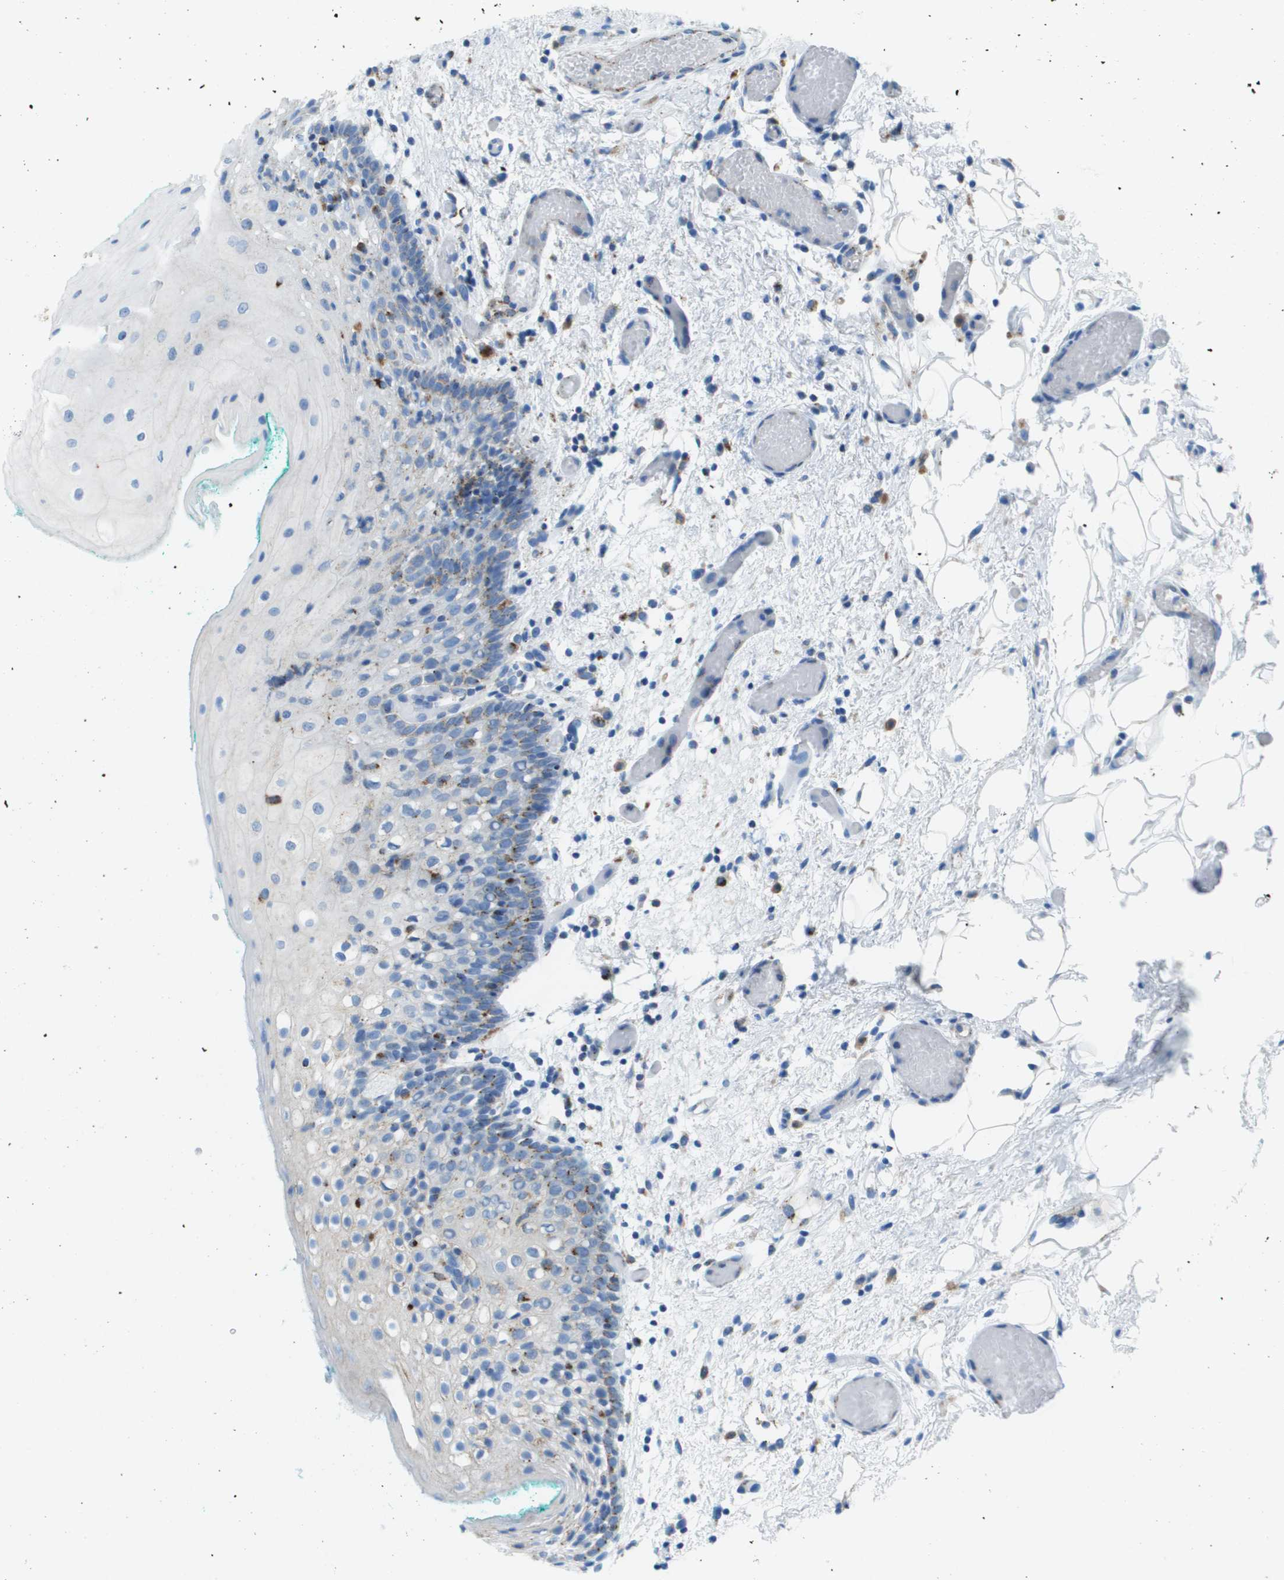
{"staining": {"intensity": "weak", "quantity": "<25%", "location": "cytoplasmic/membranous"}, "tissue": "oral mucosa", "cell_type": "Squamous epithelial cells", "image_type": "normal", "snomed": [{"axis": "morphology", "description": "Normal tissue, NOS"}, {"axis": "morphology", "description": "Squamous cell carcinoma, NOS"}, {"axis": "topography", "description": "Oral tissue"}, {"axis": "topography", "description": "Salivary gland"}, {"axis": "topography", "description": "Head-Neck"}], "caption": "IHC of benign oral mucosa reveals no expression in squamous epithelial cells.", "gene": "PRCP", "patient": {"sex": "female", "age": 62}}